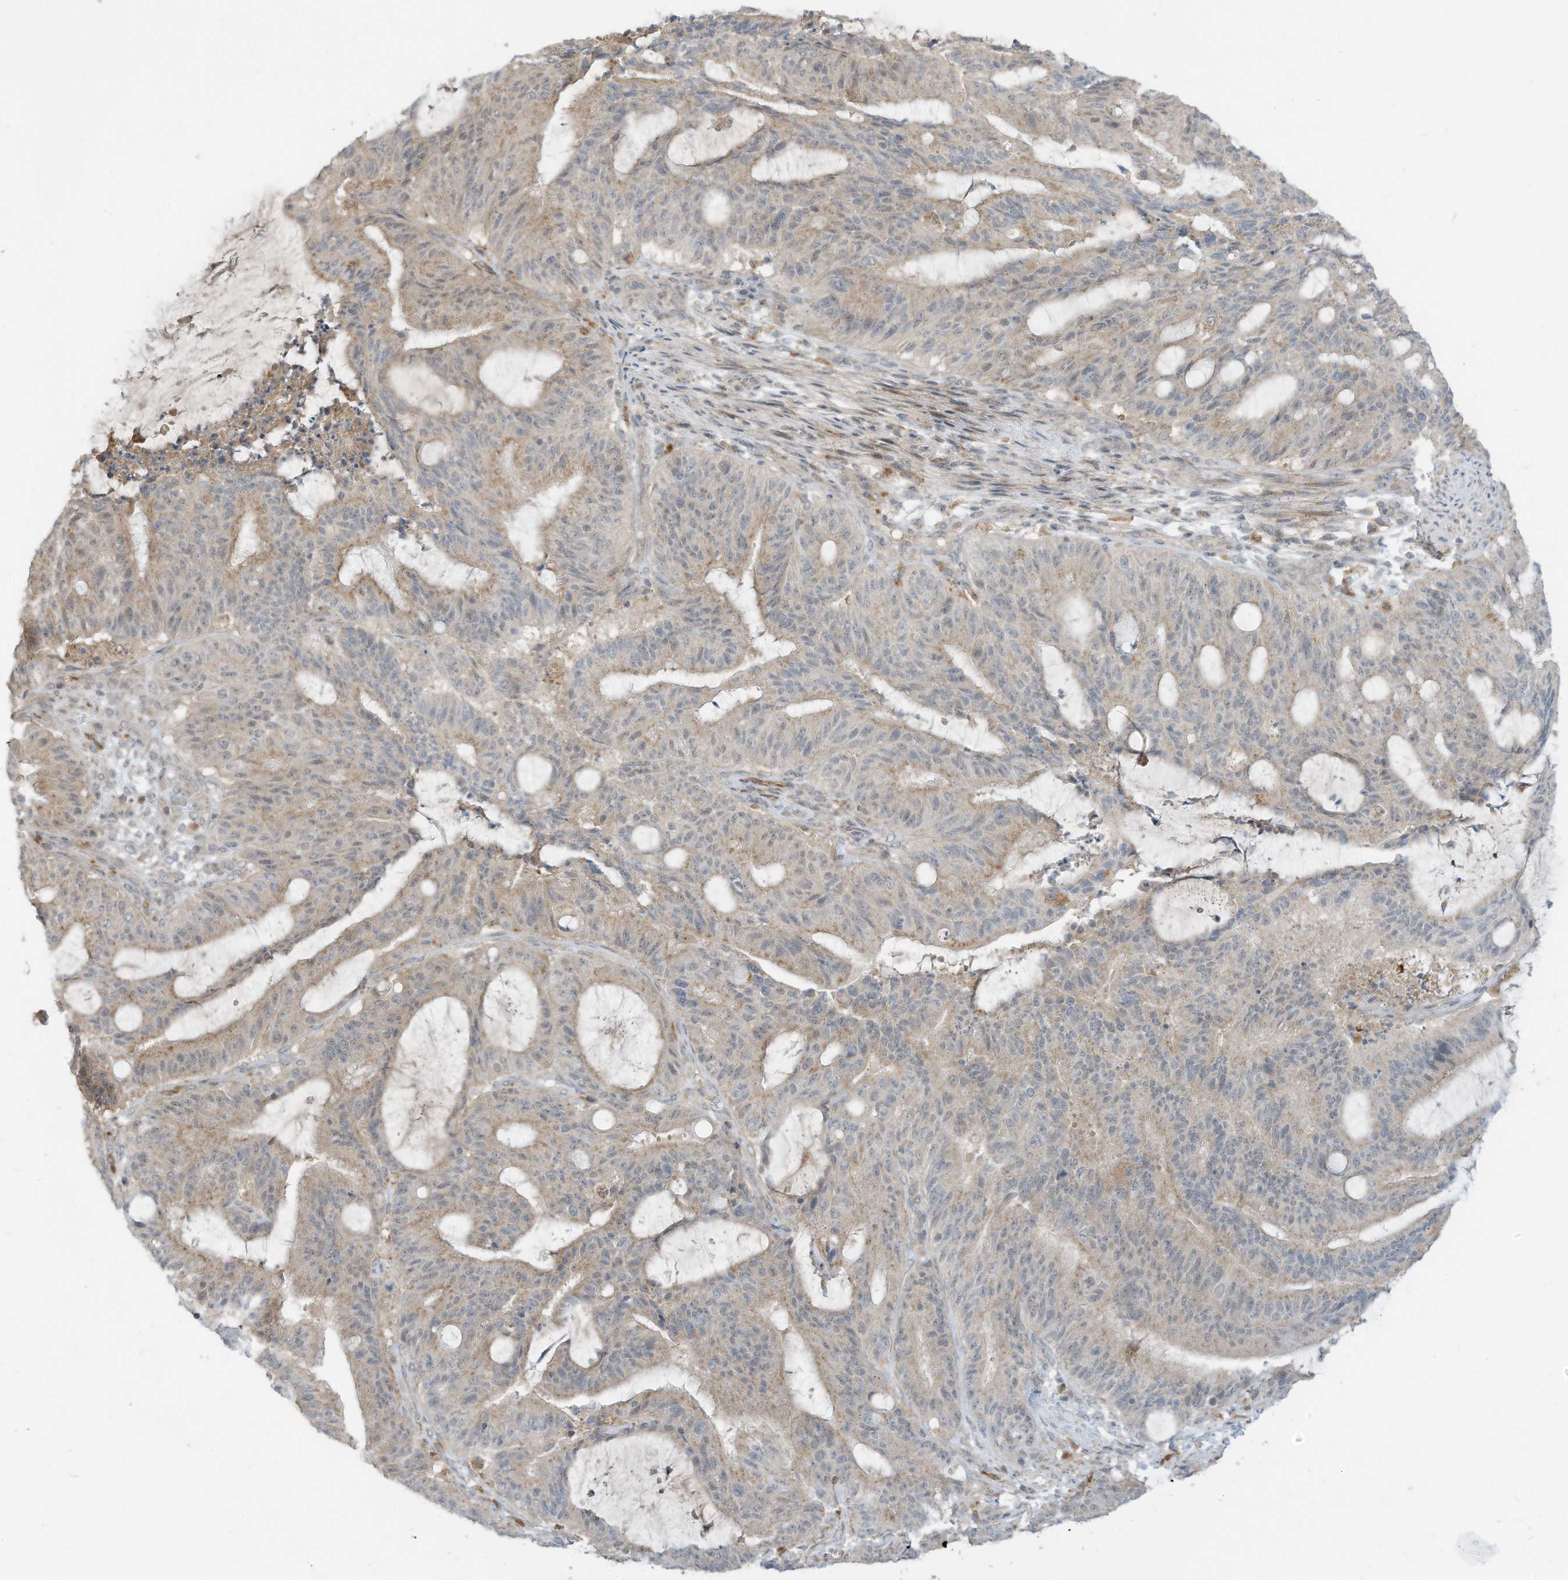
{"staining": {"intensity": "weak", "quantity": "25%-75%", "location": "cytoplasmic/membranous"}, "tissue": "liver cancer", "cell_type": "Tumor cells", "image_type": "cancer", "snomed": [{"axis": "morphology", "description": "Normal tissue, NOS"}, {"axis": "morphology", "description": "Cholangiocarcinoma"}, {"axis": "topography", "description": "Liver"}, {"axis": "topography", "description": "Peripheral nerve tissue"}], "caption": "Immunohistochemical staining of human liver cholangiocarcinoma shows low levels of weak cytoplasmic/membranous expression in approximately 25%-75% of tumor cells.", "gene": "DZIP3", "patient": {"sex": "female", "age": 73}}